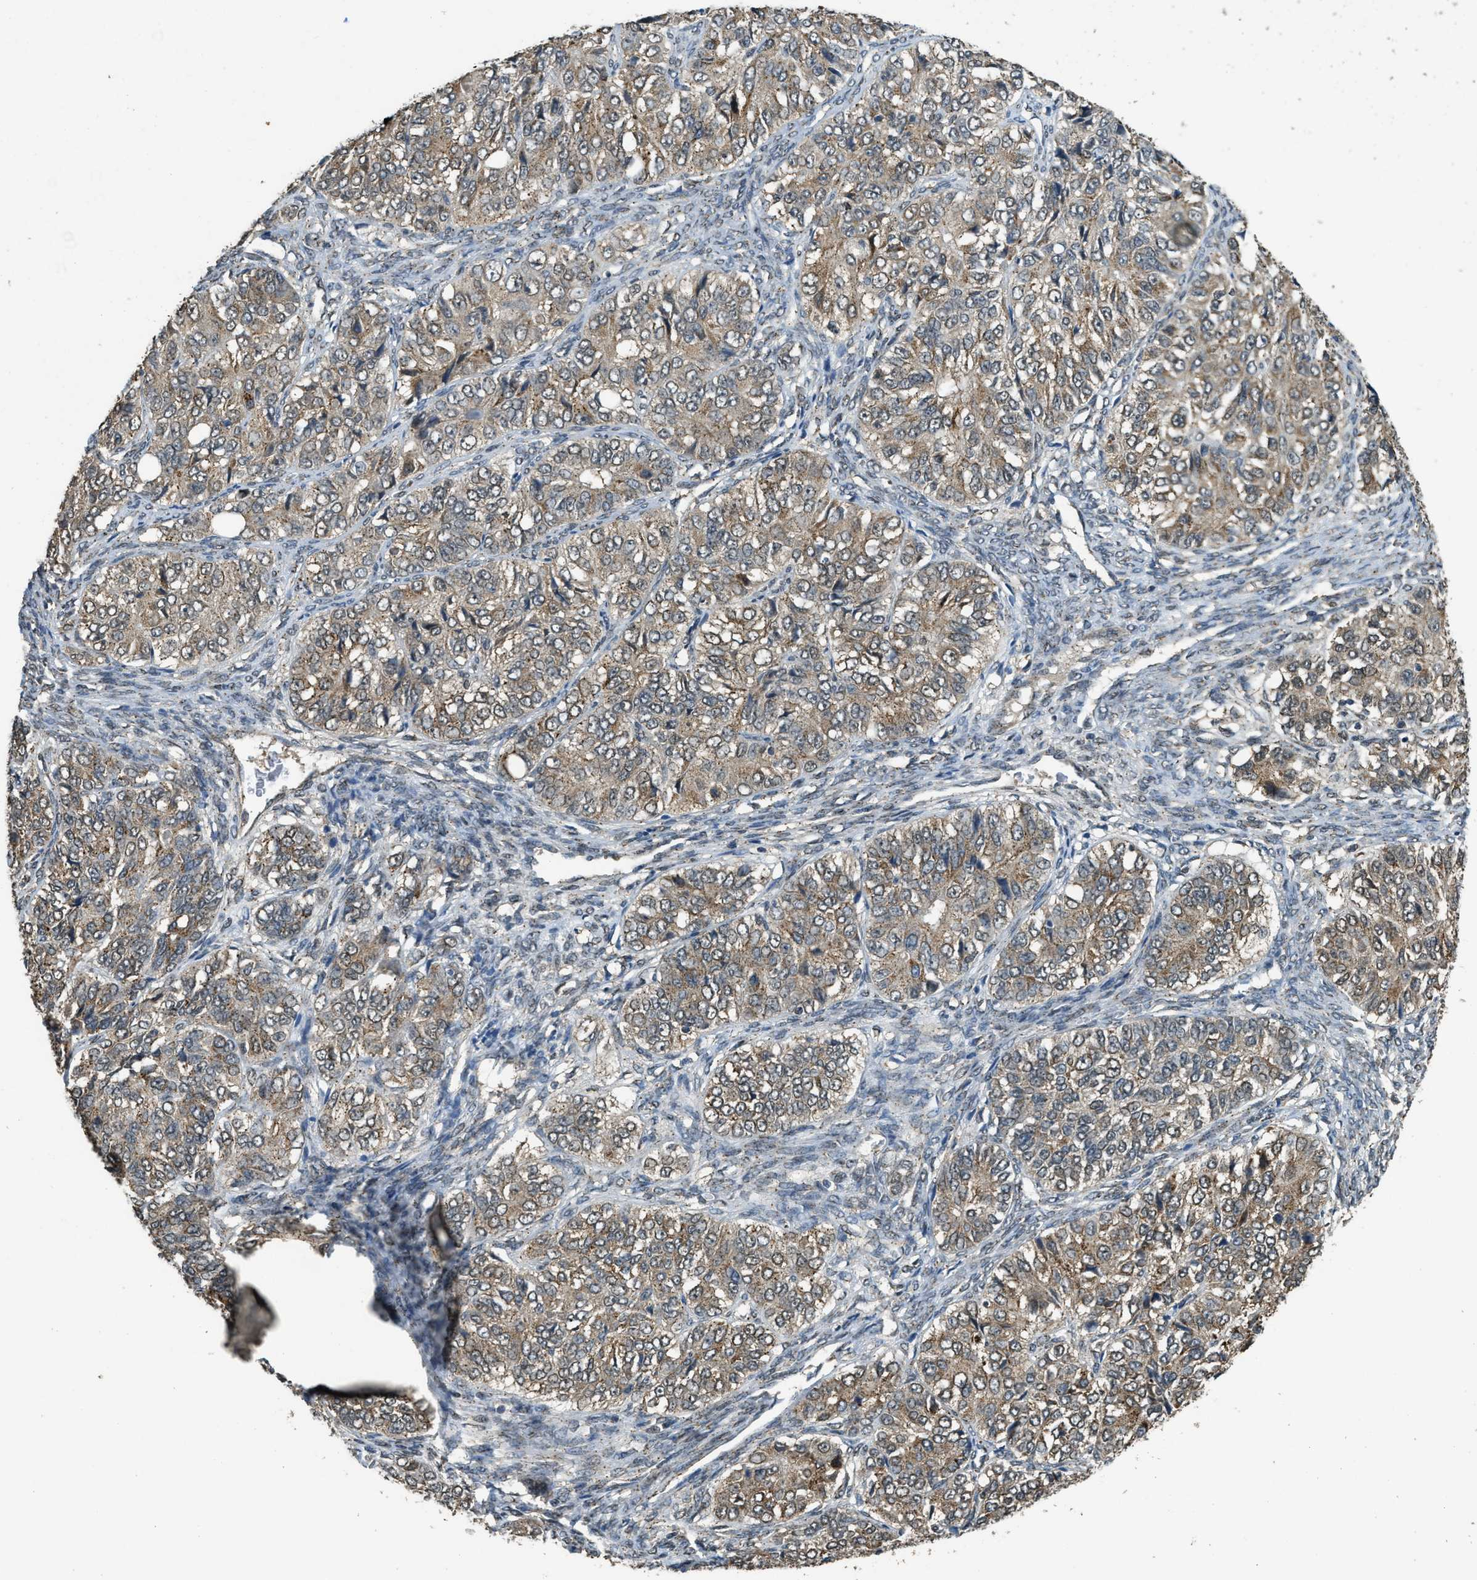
{"staining": {"intensity": "moderate", "quantity": ">75%", "location": "cytoplasmic/membranous"}, "tissue": "ovarian cancer", "cell_type": "Tumor cells", "image_type": "cancer", "snomed": [{"axis": "morphology", "description": "Carcinoma, endometroid"}, {"axis": "topography", "description": "Ovary"}], "caption": "Protein staining demonstrates moderate cytoplasmic/membranous expression in about >75% of tumor cells in ovarian cancer (endometroid carcinoma).", "gene": "IPO7", "patient": {"sex": "female", "age": 51}}